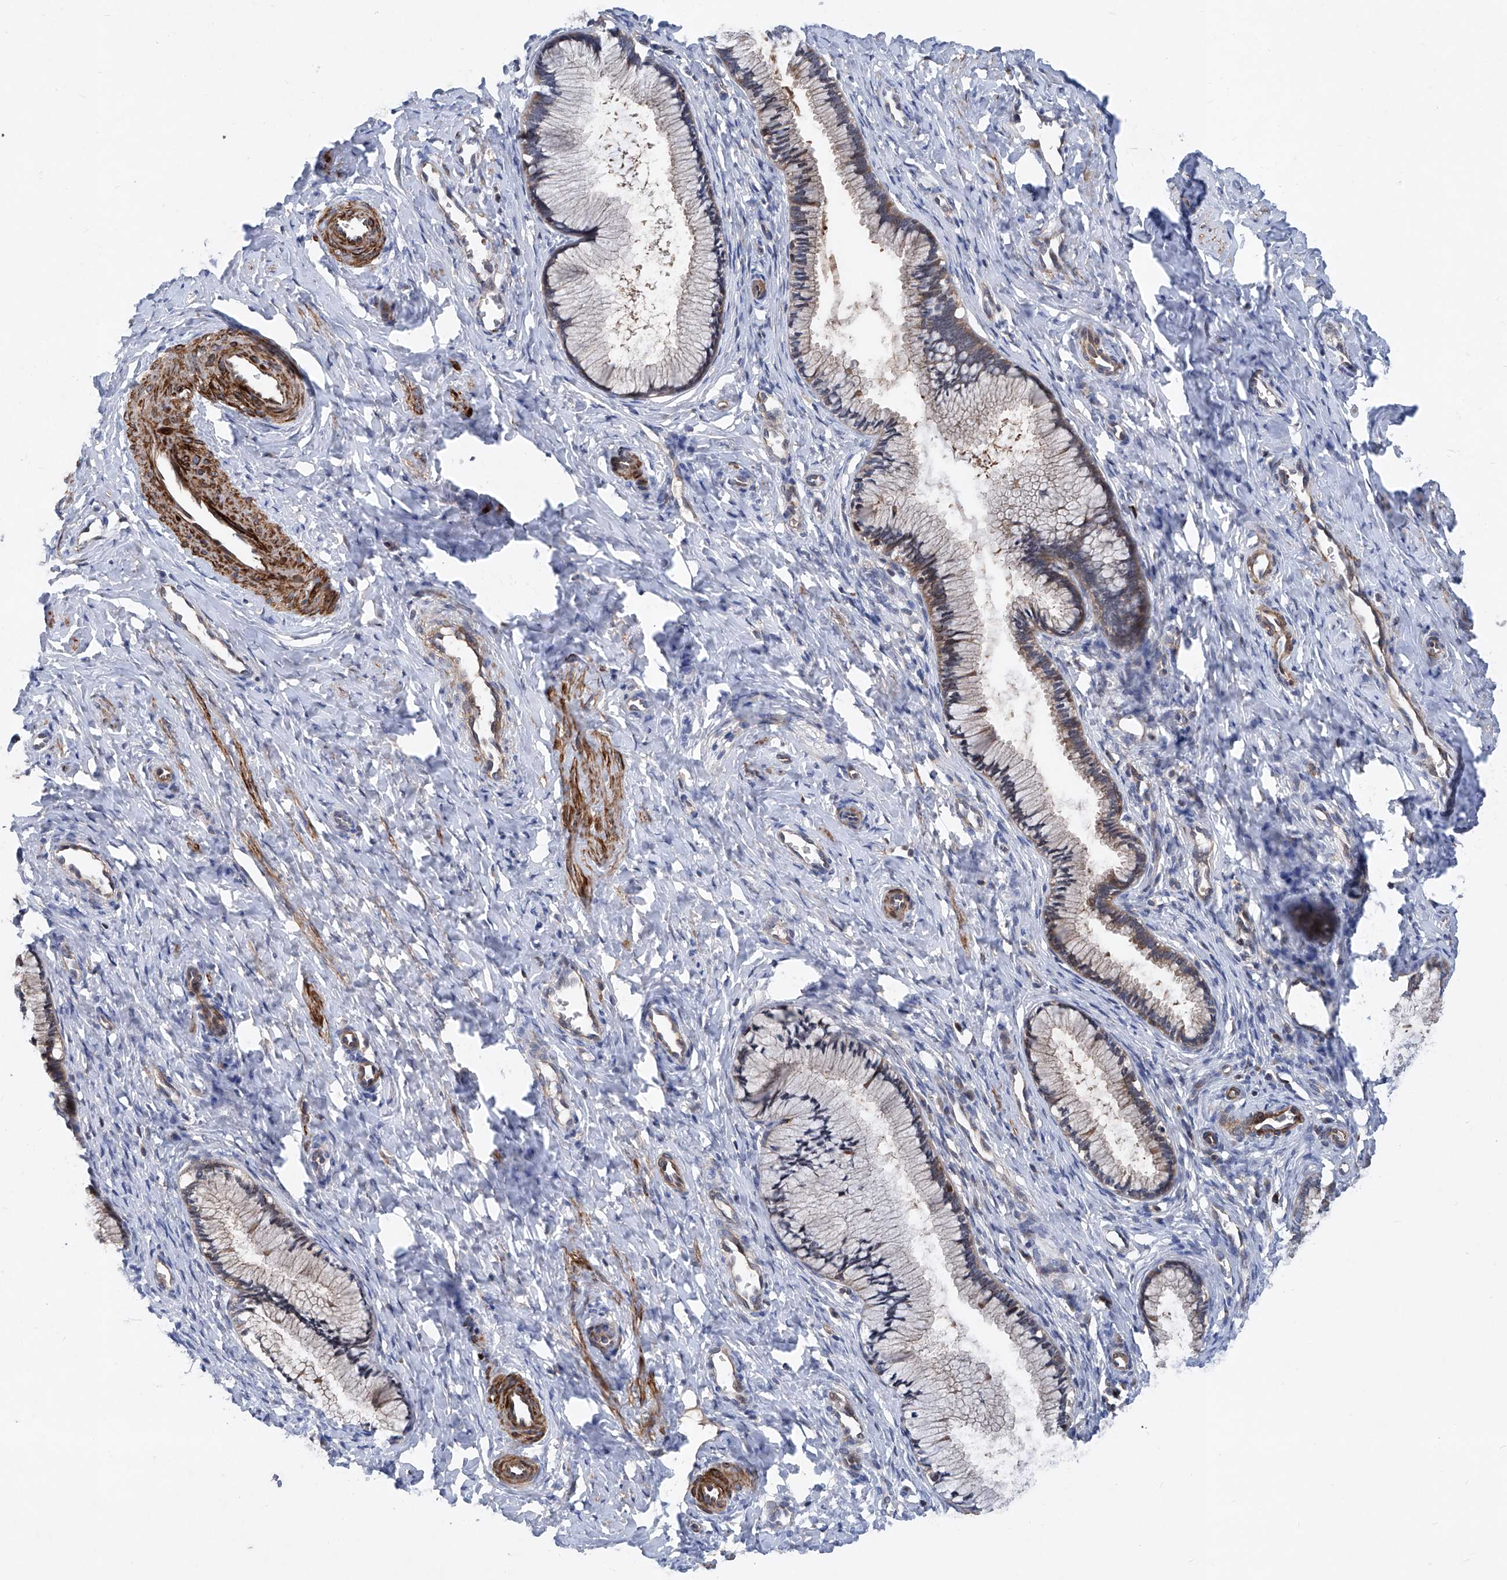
{"staining": {"intensity": "weak", "quantity": "<25%", "location": "cytoplasmic/membranous"}, "tissue": "cervix", "cell_type": "Glandular cells", "image_type": "normal", "snomed": [{"axis": "morphology", "description": "Normal tissue, NOS"}, {"axis": "topography", "description": "Cervix"}], "caption": "A histopathology image of cervix stained for a protein demonstrates no brown staining in glandular cells.", "gene": "NT5C3A", "patient": {"sex": "female", "age": 27}}